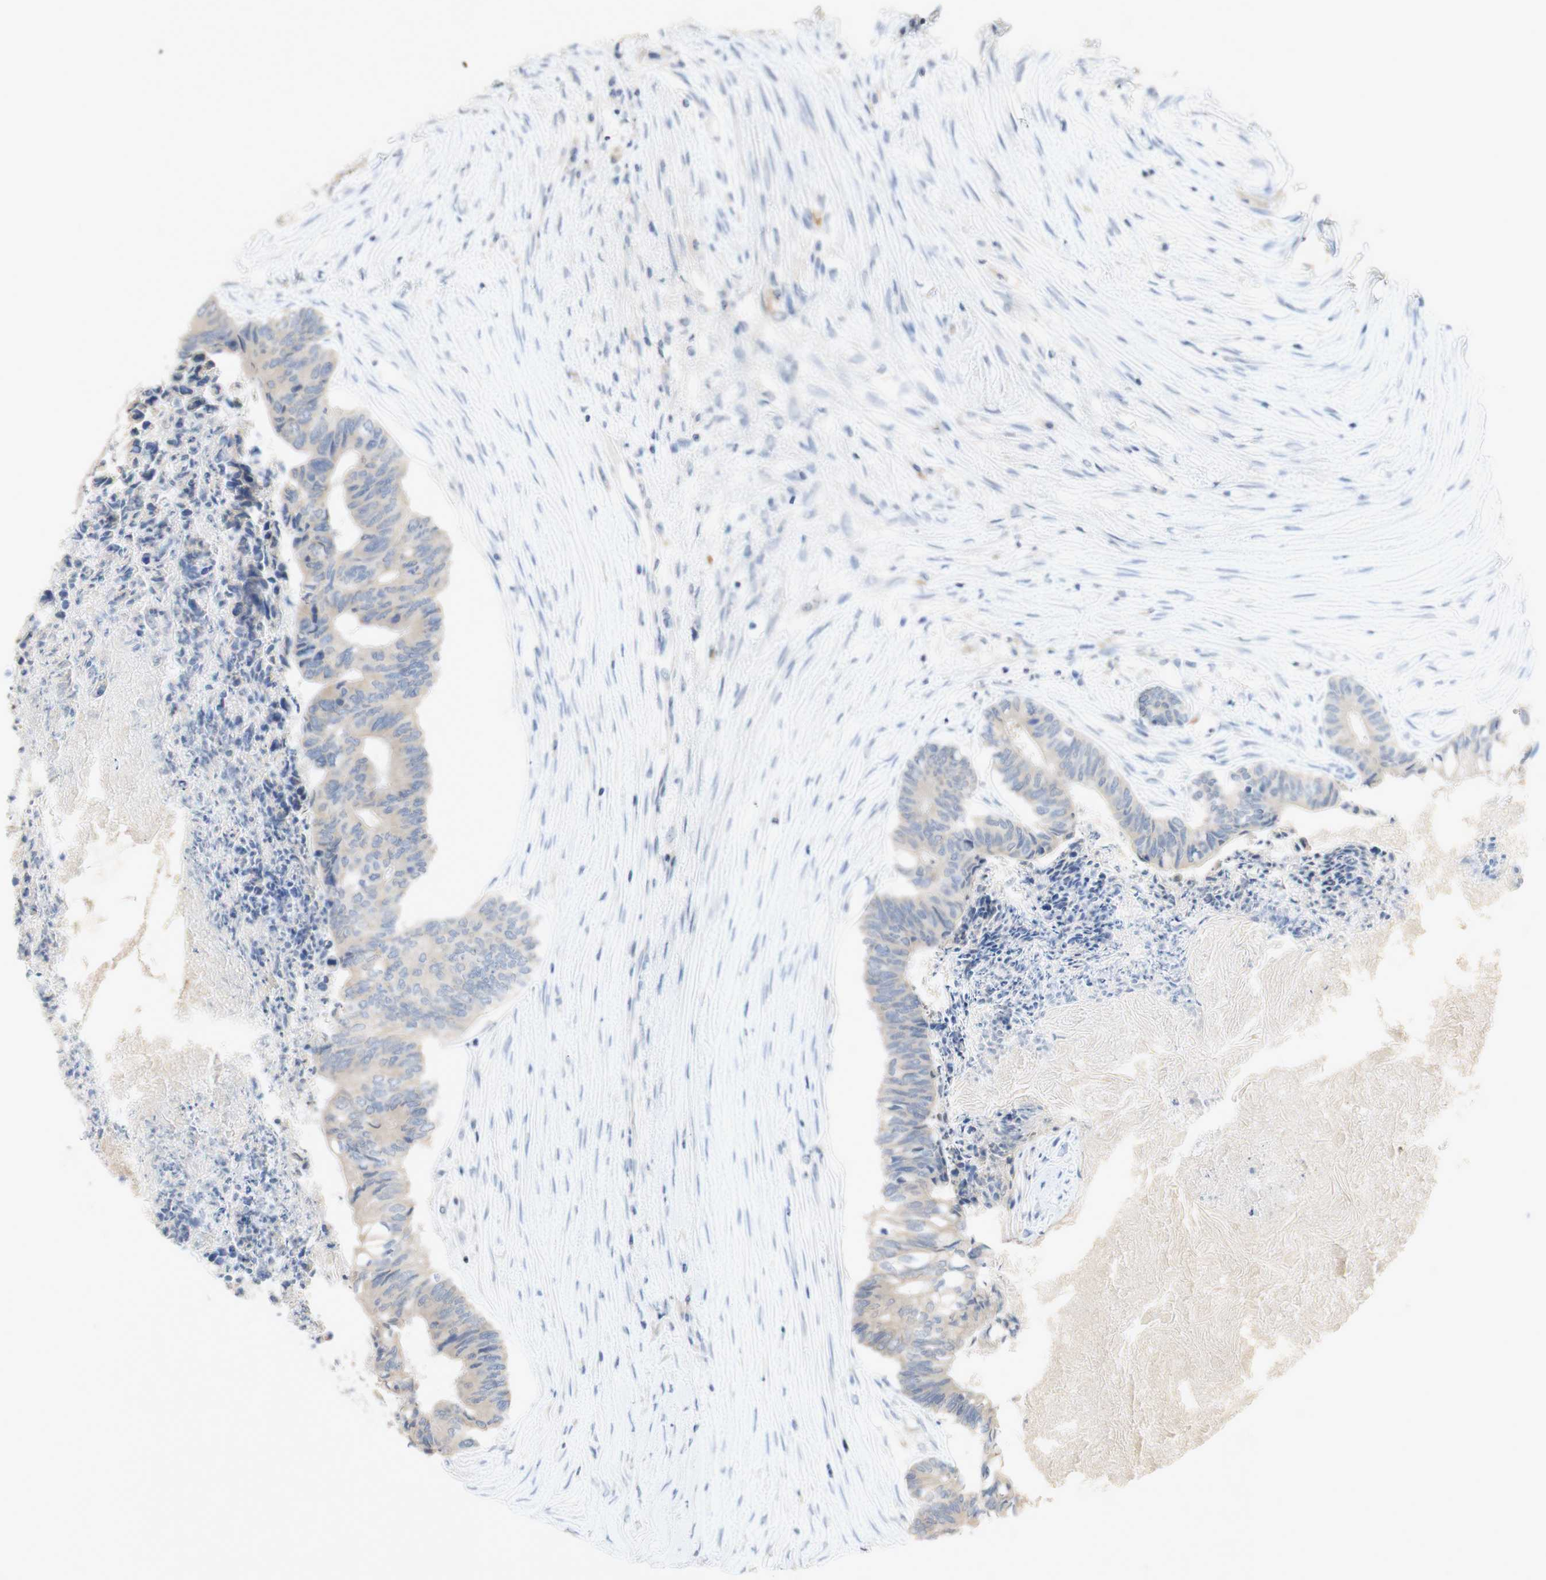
{"staining": {"intensity": "negative", "quantity": "none", "location": "none"}, "tissue": "colorectal cancer", "cell_type": "Tumor cells", "image_type": "cancer", "snomed": [{"axis": "morphology", "description": "Adenocarcinoma, NOS"}, {"axis": "topography", "description": "Rectum"}], "caption": "Protein analysis of colorectal cancer (adenocarcinoma) displays no significant positivity in tumor cells.", "gene": "EPO", "patient": {"sex": "male", "age": 63}}